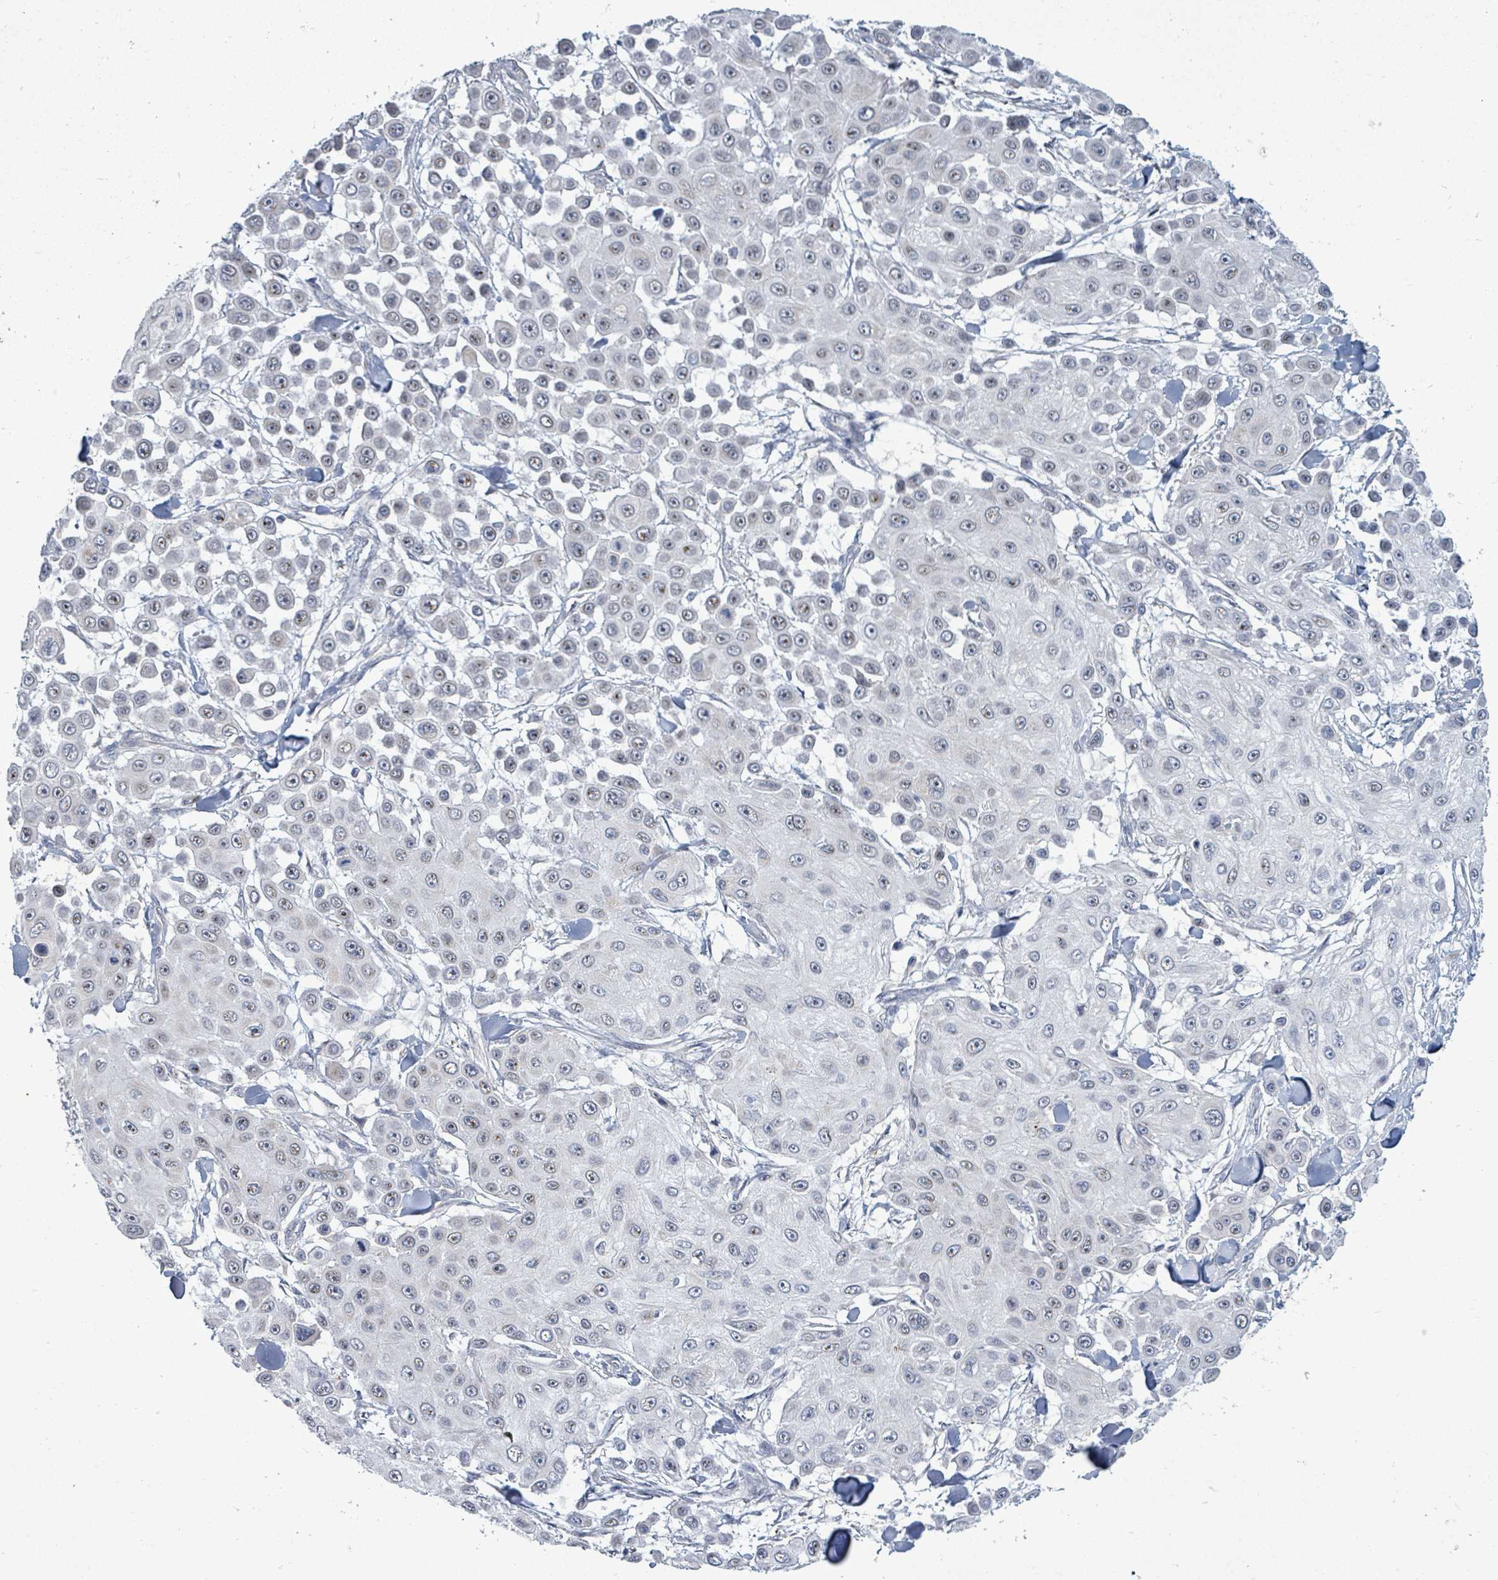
{"staining": {"intensity": "negative", "quantity": "none", "location": "none"}, "tissue": "skin cancer", "cell_type": "Tumor cells", "image_type": "cancer", "snomed": [{"axis": "morphology", "description": "Squamous cell carcinoma, NOS"}, {"axis": "topography", "description": "Skin"}], "caption": "This is an IHC image of human skin cancer (squamous cell carcinoma). There is no staining in tumor cells.", "gene": "ZFPM1", "patient": {"sex": "male", "age": 67}}